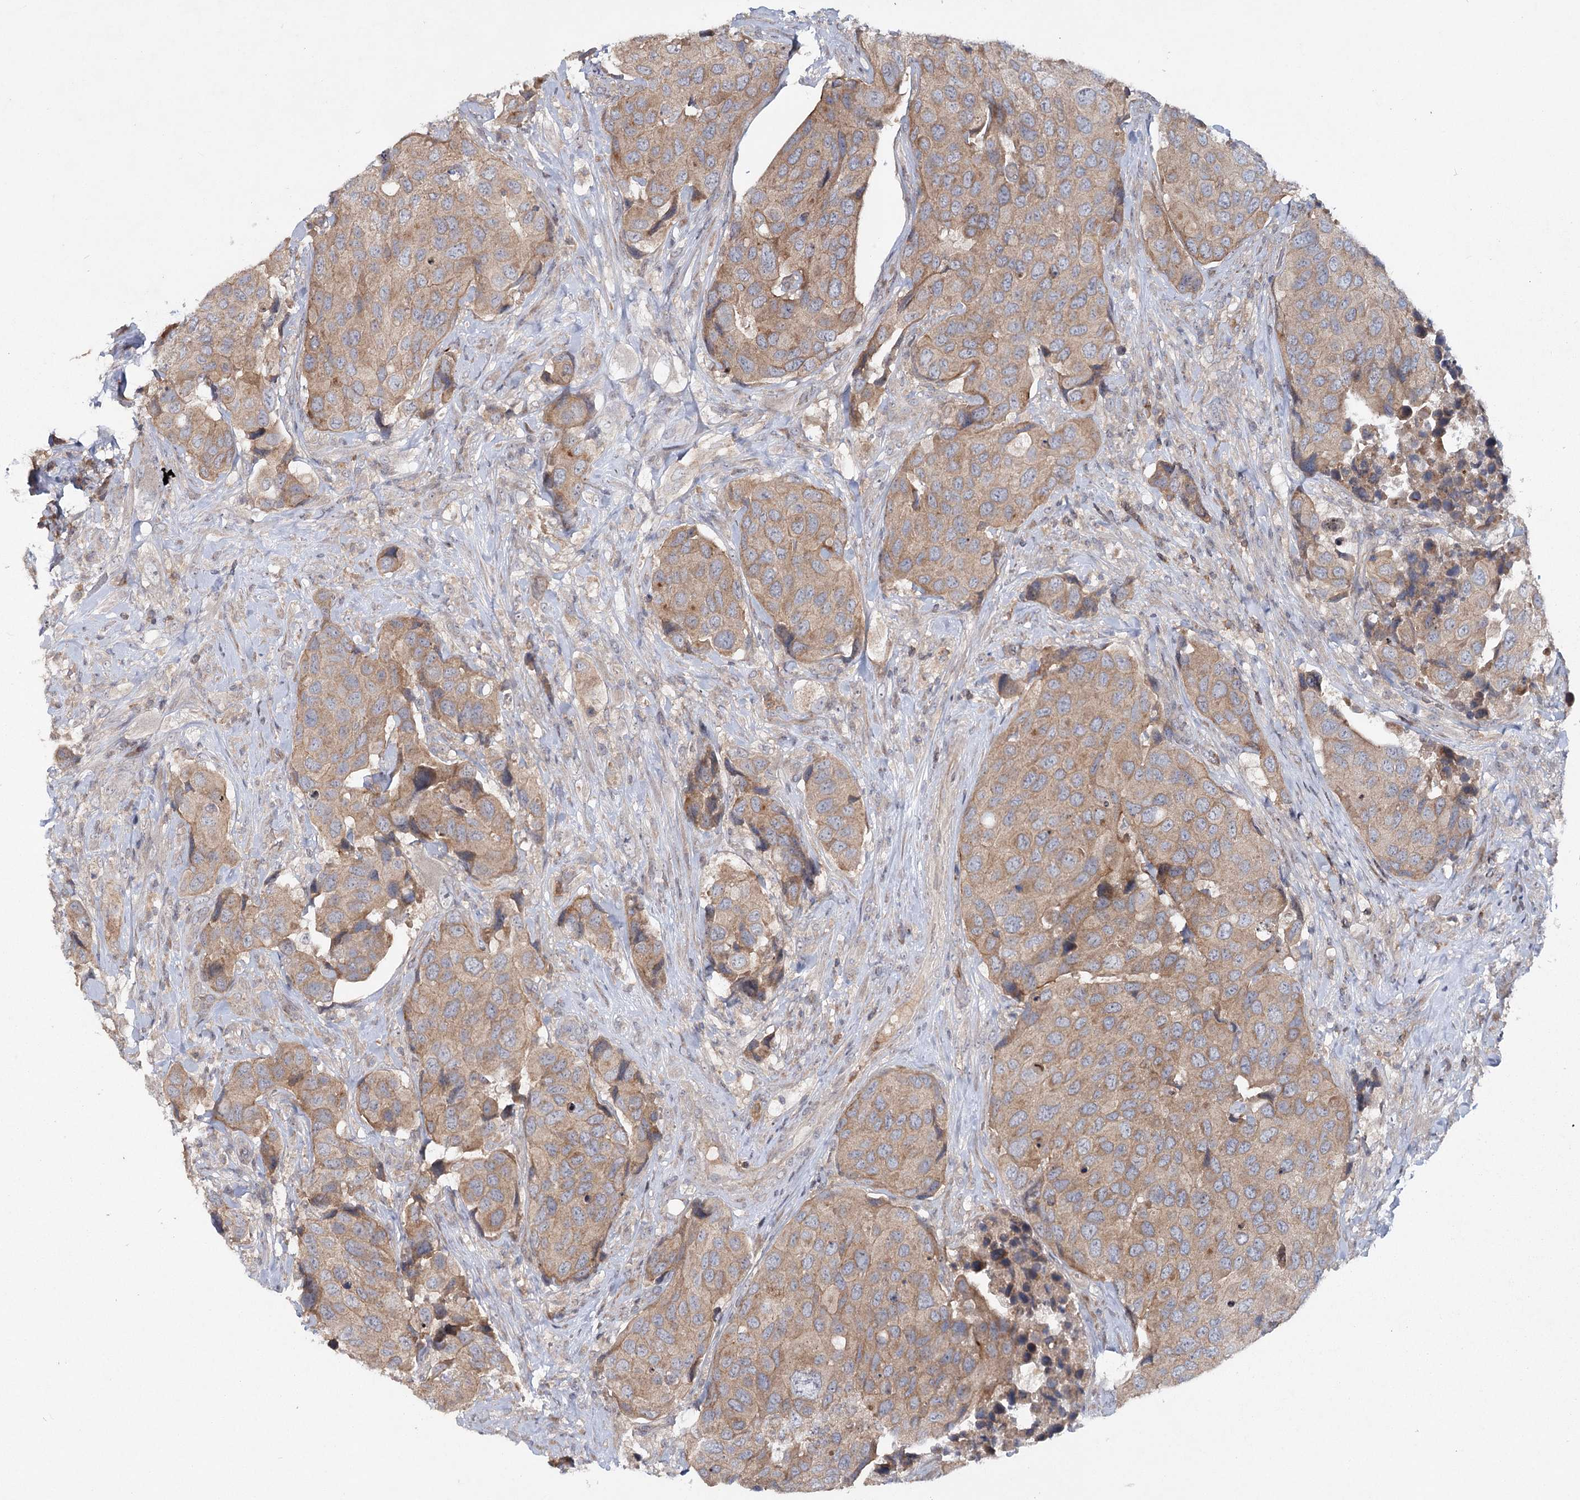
{"staining": {"intensity": "moderate", "quantity": ">75%", "location": "cytoplasmic/membranous"}, "tissue": "urothelial cancer", "cell_type": "Tumor cells", "image_type": "cancer", "snomed": [{"axis": "morphology", "description": "Urothelial carcinoma, High grade"}, {"axis": "topography", "description": "Urinary bladder"}], "caption": "Urothelial carcinoma (high-grade) was stained to show a protein in brown. There is medium levels of moderate cytoplasmic/membranous expression in about >75% of tumor cells.", "gene": "MAP3K13", "patient": {"sex": "male", "age": 74}}